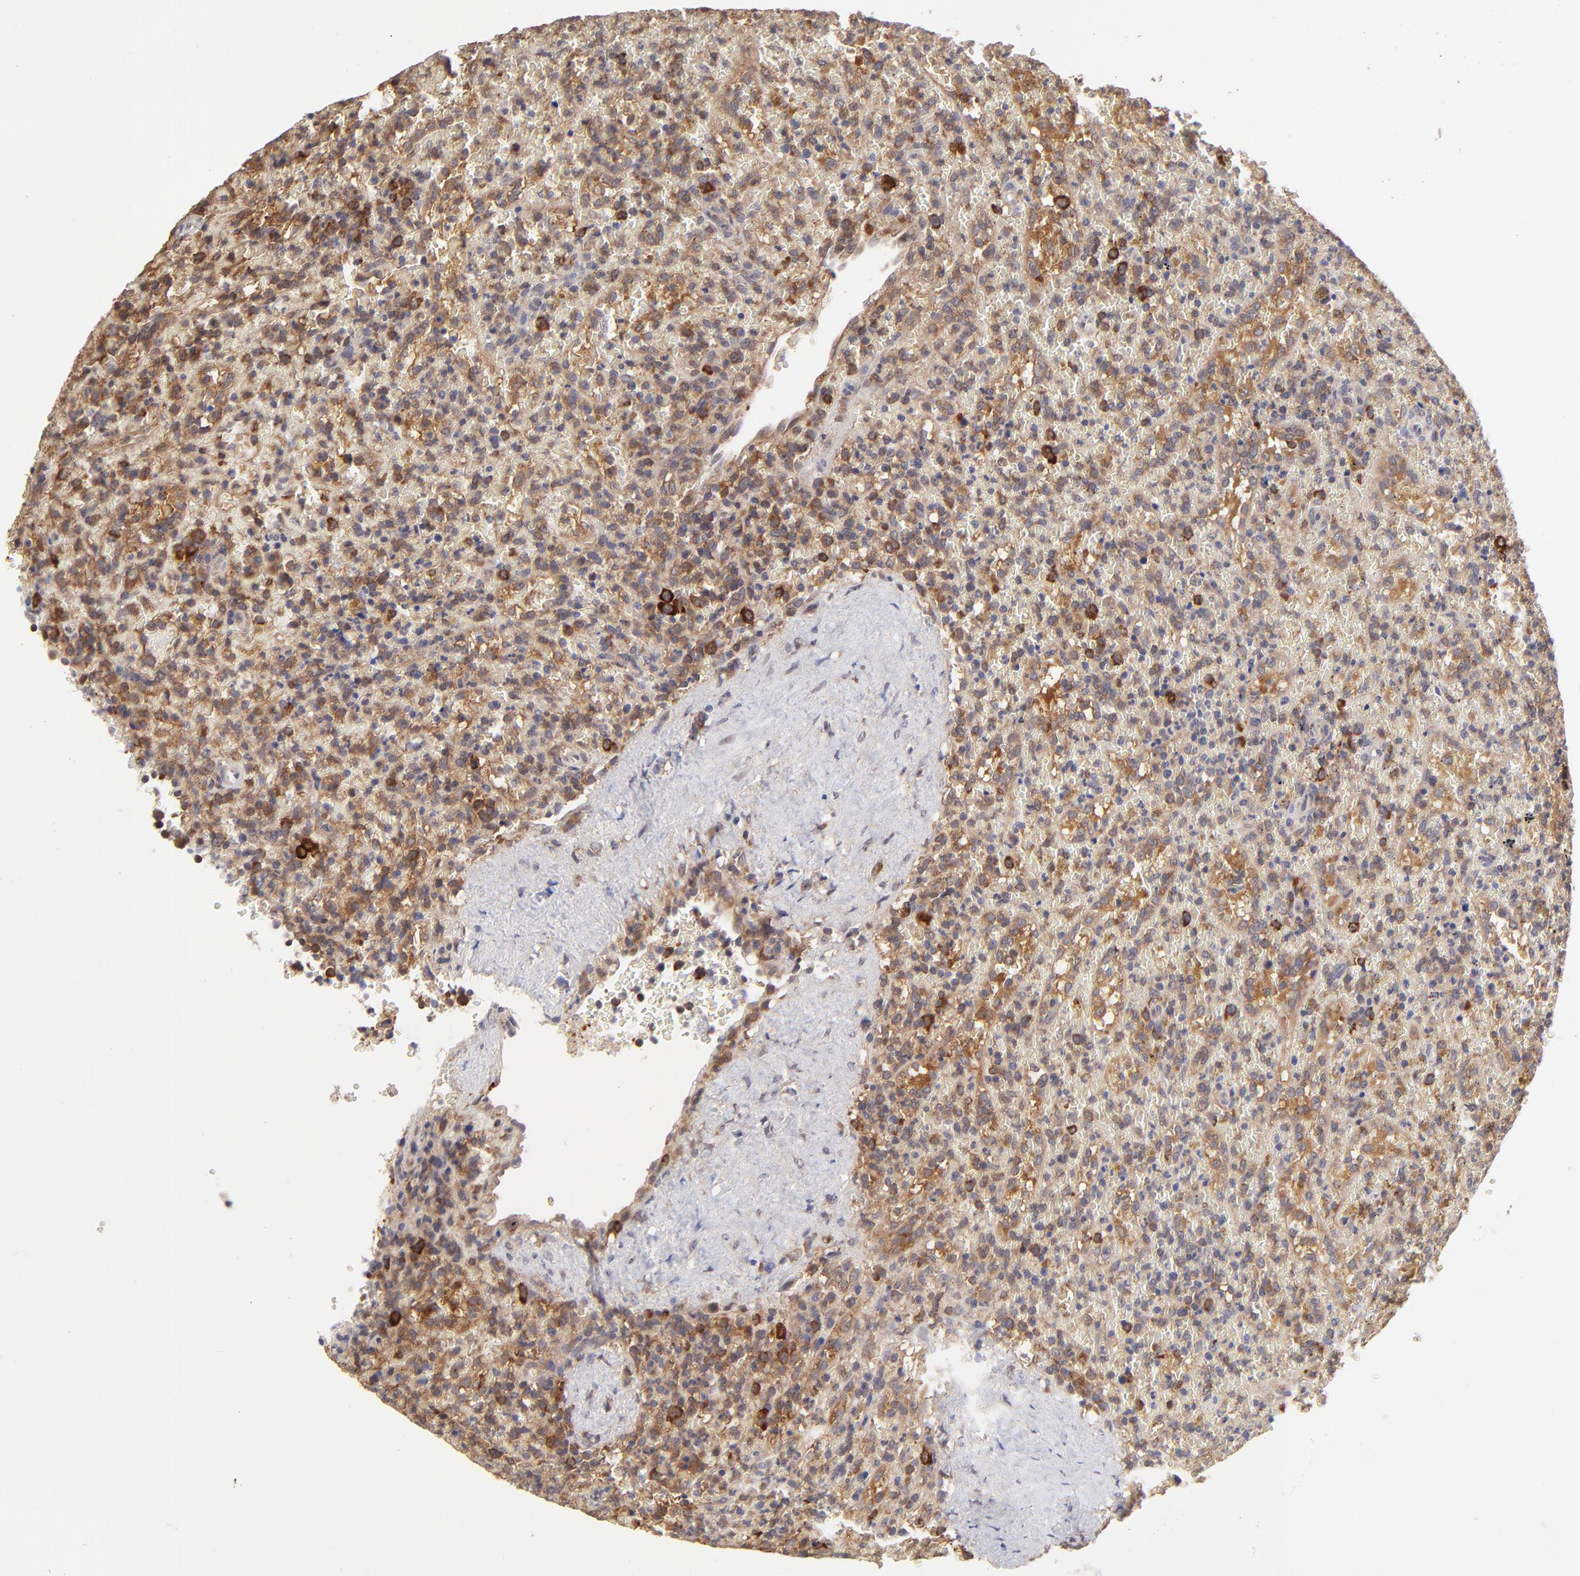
{"staining": {"intensity": "strong", "quantity": "<25%", "location": "cytoplasmic/membranous"}, "tissue": "lymphoma", "cell_type": "Tumor cells", "image_type": "cancer", "snomed": [{"axis": "morphology", "description": "Malignant lymphoma, non-Hodgkin's type, High grade"}, {"axis": "topography", "description": "Spleen"}, {"axis": "topography", "description": "Lymph node"}], "caption": "Protein expression analysis of lymphoma demonstrates strong cytoplasmic/membranous staining in about <25% of tumor cells. The staining was performed using DAB to visualize the protein expression in brown, while the nuclei were stained in blue with hematoxylin (Magnification: 20x).", "gene": "GART", "patient": {"sex": "female", "age": 70}}